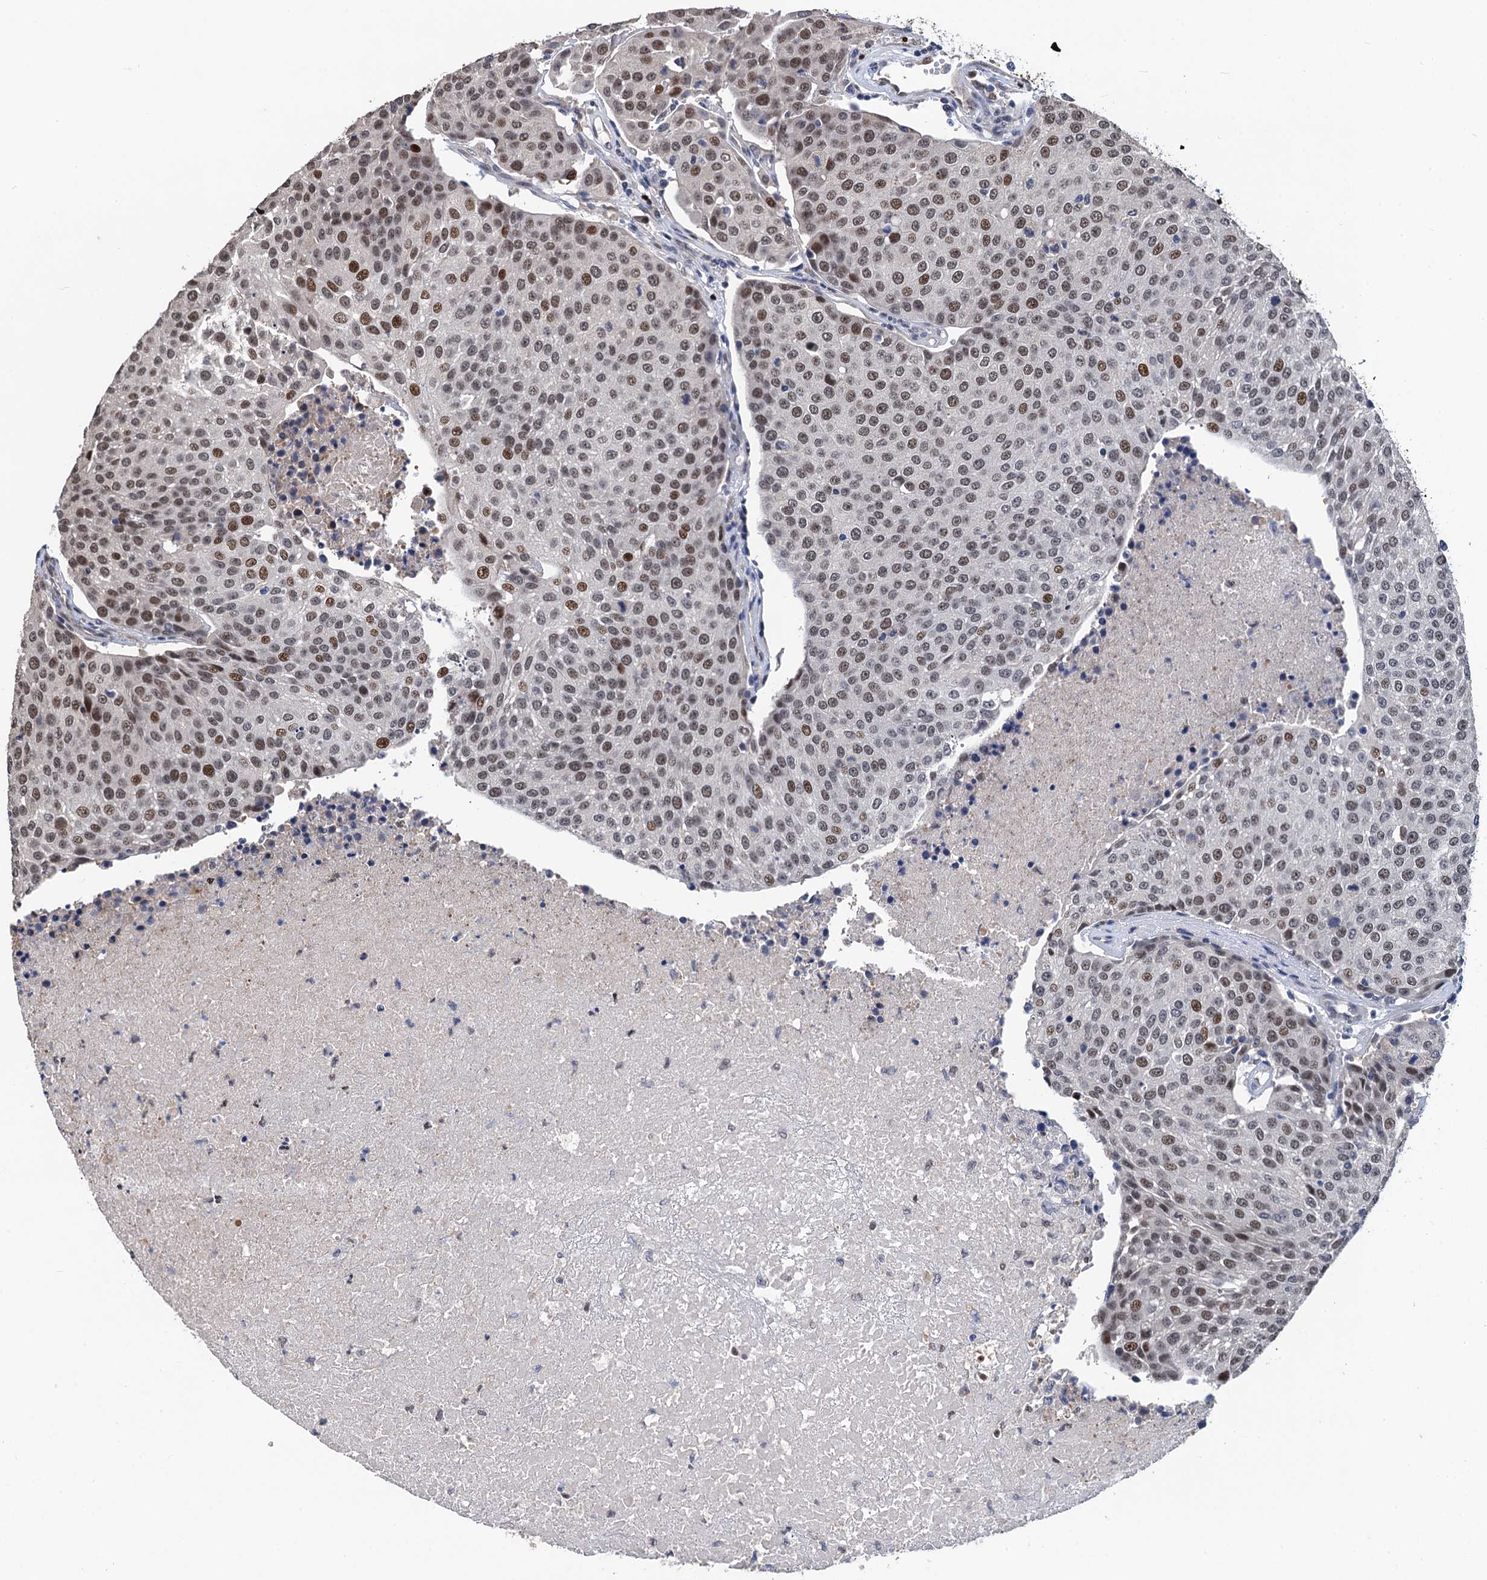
{"staining": {"intensity": "moderate", "quantity": "25%-75%", "location": "nuclear"}, "tissue": "urothelial cancer", "cell_type": "Tumor cells", "image_type": "cancer", "snomed": [{"axis": "morphology", "description": "Urothelial carcinoma, High grade"}, {"axis": "topography", "description": "Urinary bladder"}], "caption": "Protein expression analysis of urothelial carcinoma (high-grade) exhibits moderate nuclear expression in approximately 25%-75% of tumor cells. (DAB IHC with brightfield microscopy, high magnification).", "gene": "TSEN34", "patient": {"sex": "female", "age": 85}}